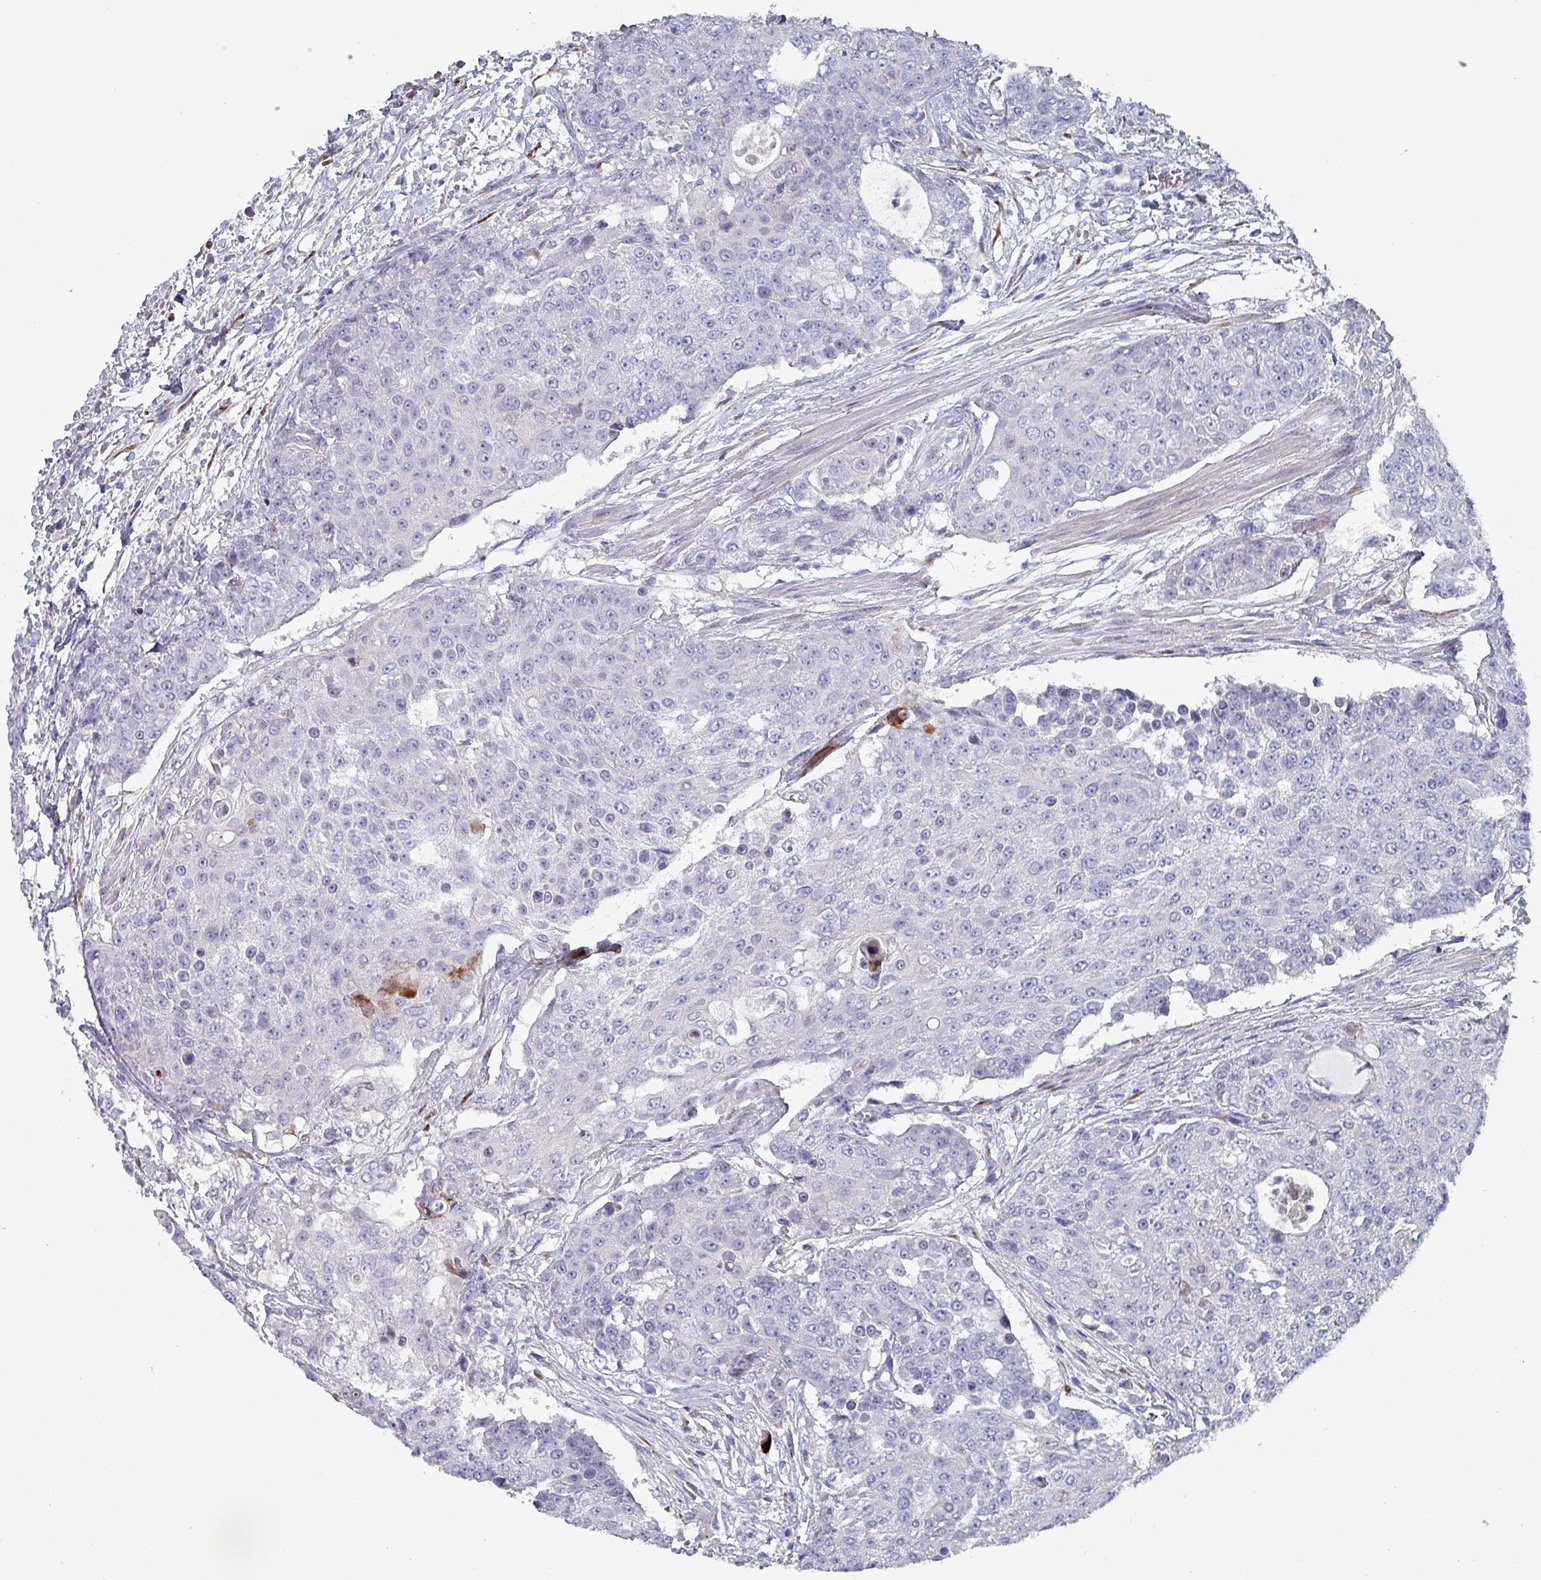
{"staining": {"intensity": "negative", "quantity": "none", "location": "none"}, "tissue": "urothelial cancer", "cell_type": "Tumor cells", "image_type": "cancer", "snomed": [{"axis": "morphology", "description": "Urothelial carcinoma, High grade"}, {"axis": "topography", "description": "Urinary bladder"}], "caption": "This is an immunohistochemistry (IHC) micrograph of urothelial cancer. There is no staining in tumor cells.", "gene": "DRD5", "patient": {"sex": "female", "age": 63}}